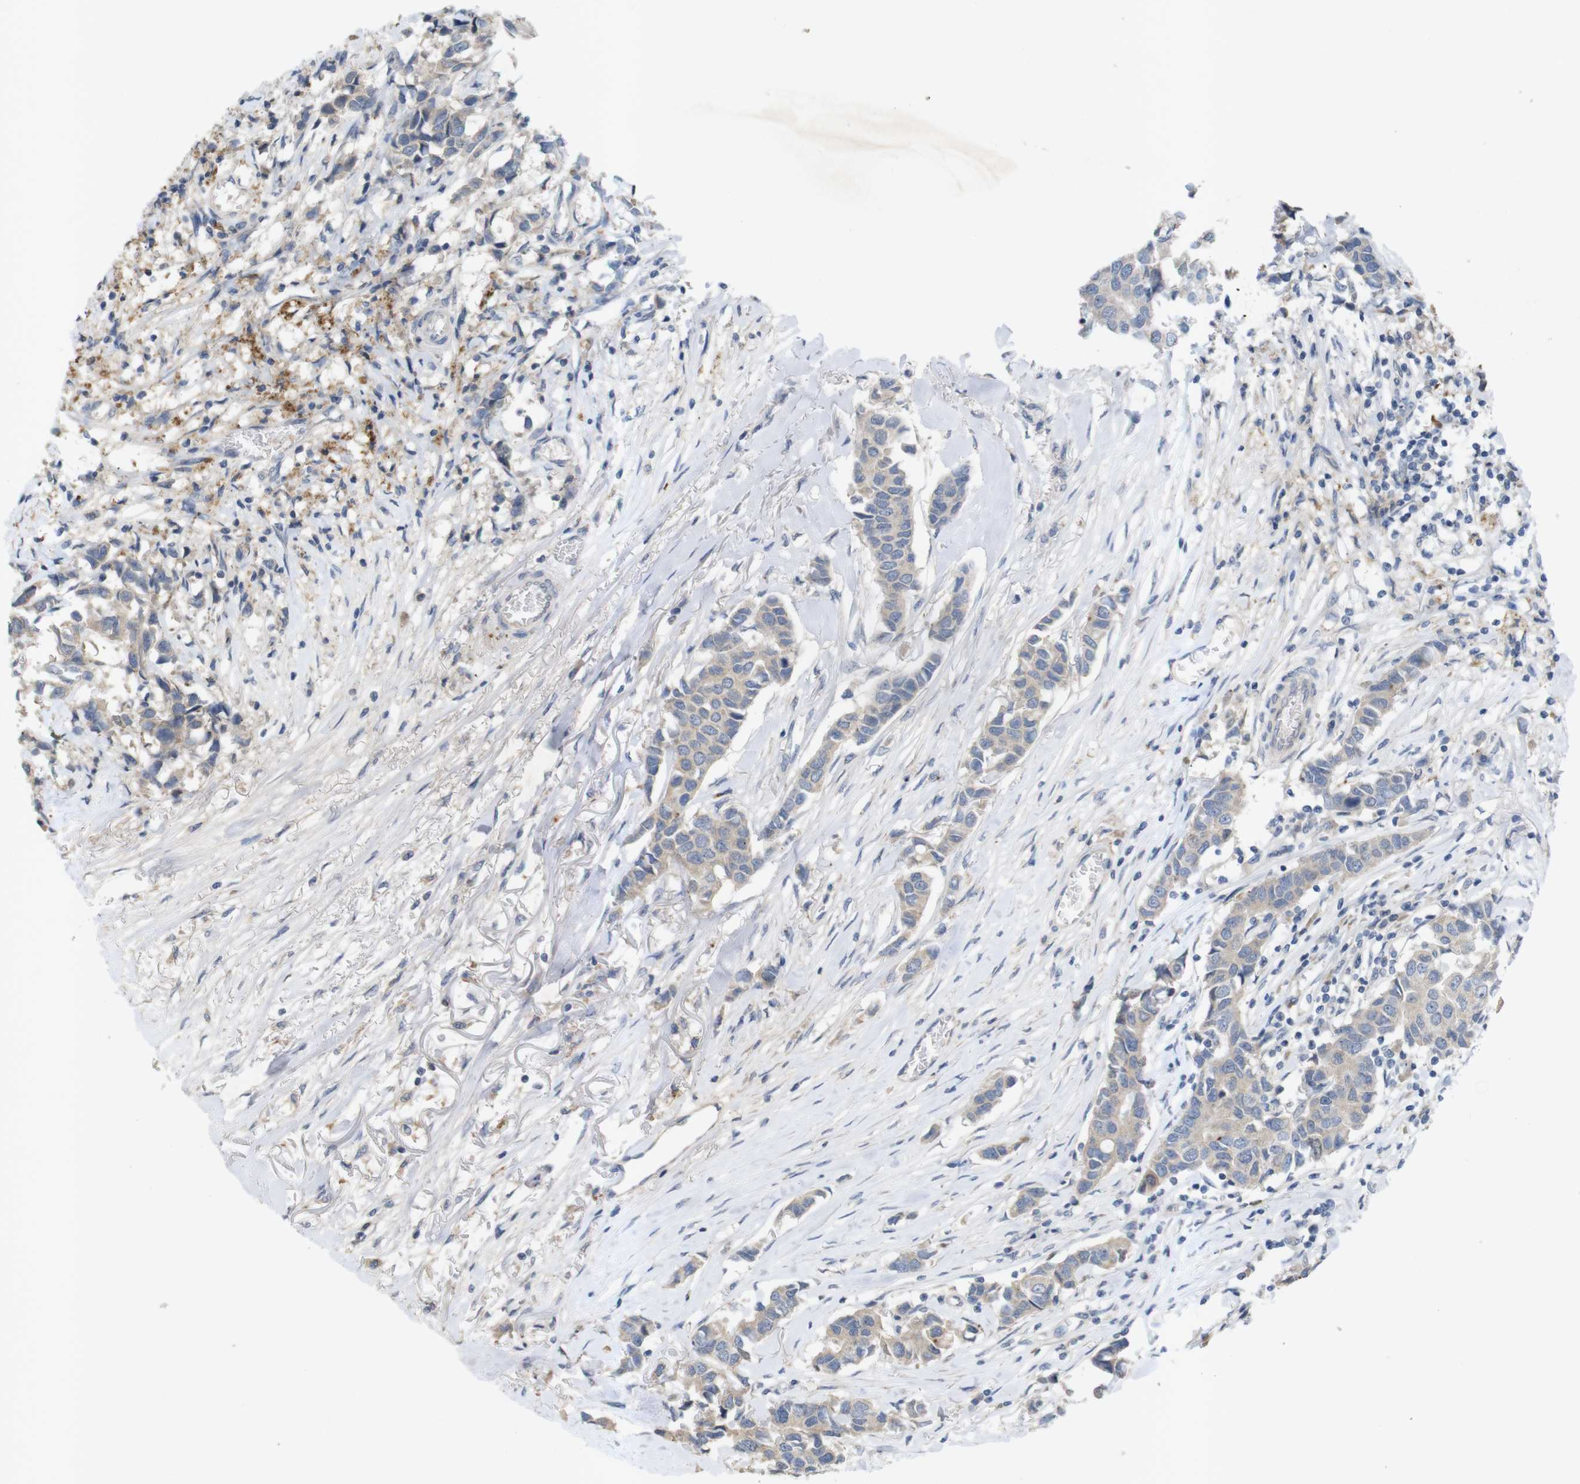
{"staining": {"intensity": "negative", "quantity": "none", "location": "none"}, "tissue": "breast cancer", "cell_type": "Tumor cells", "image_type": "cancer", "snomed": [{"axis": "morphology", "description": "Duct carcinoma"}, {"axis": "topography", "description": "Breast"}], "caption": "Tumor cells are negative for brown protein staining in breast infiltrating ductal carcinoma.", "gene": "TSPAN14", "patient": {"sex": "female", "age": 80}}